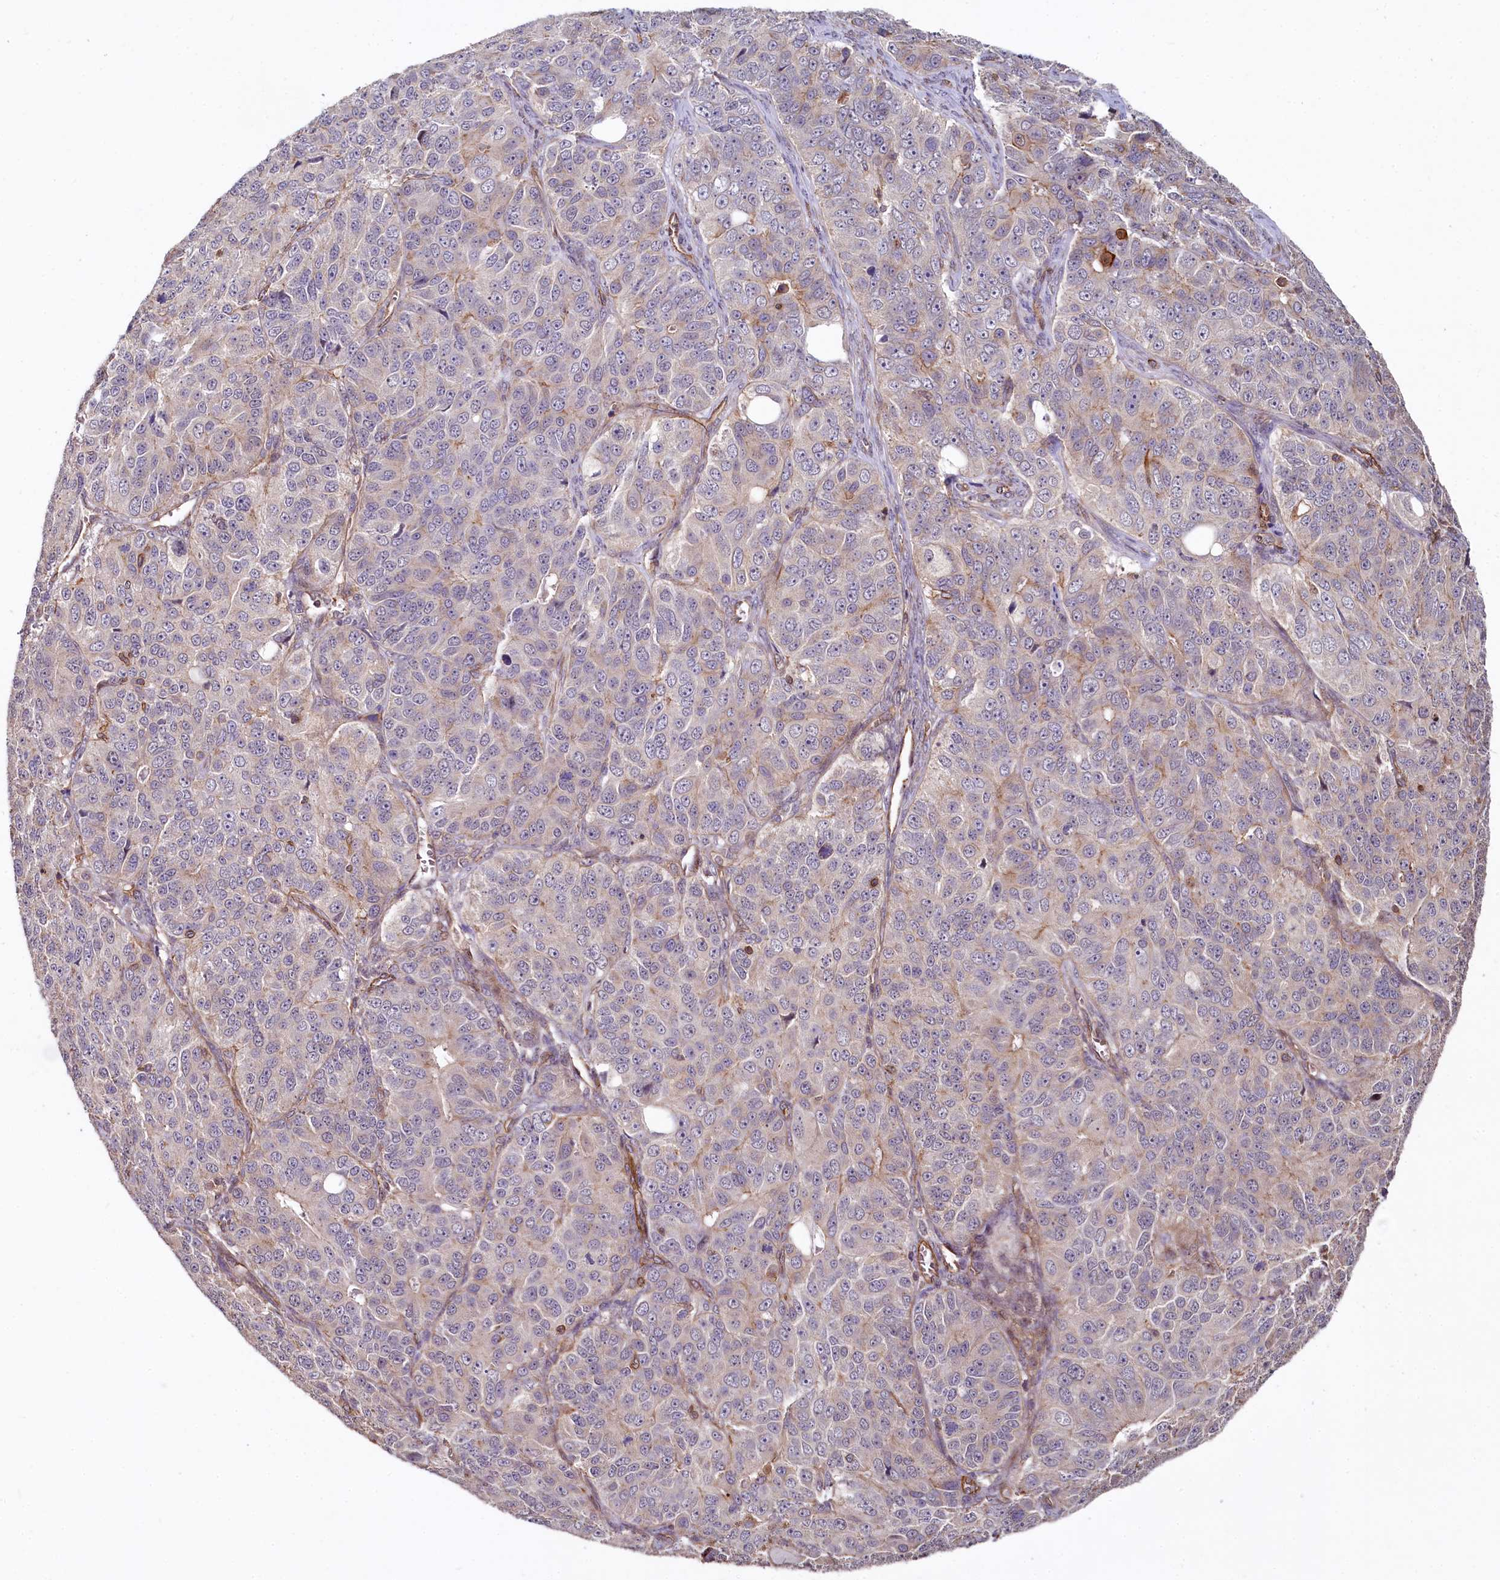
{"staining": {"intensity": "negative", "quantity": "none", "location": "none"}, "tissue": "ovarian cancer", "cell_type": "Tumor cells", "image_type": "cancer", "snomed": [{"axis": "morphology", "description": "Carcinoma, endometroid"}, {"axis": "topography", "description": "Ovary"}], "caption": "Immunohistochemistry (IHC) image of neoplastic tissue: human ovarian endometroid carcinoma stained with DAB (3,3'-diaminobenzidine) demonstrates no significant protein positivity in tumor cells.", "gene": "SVIP", "patient": {"sex": "female", "age": 51}}